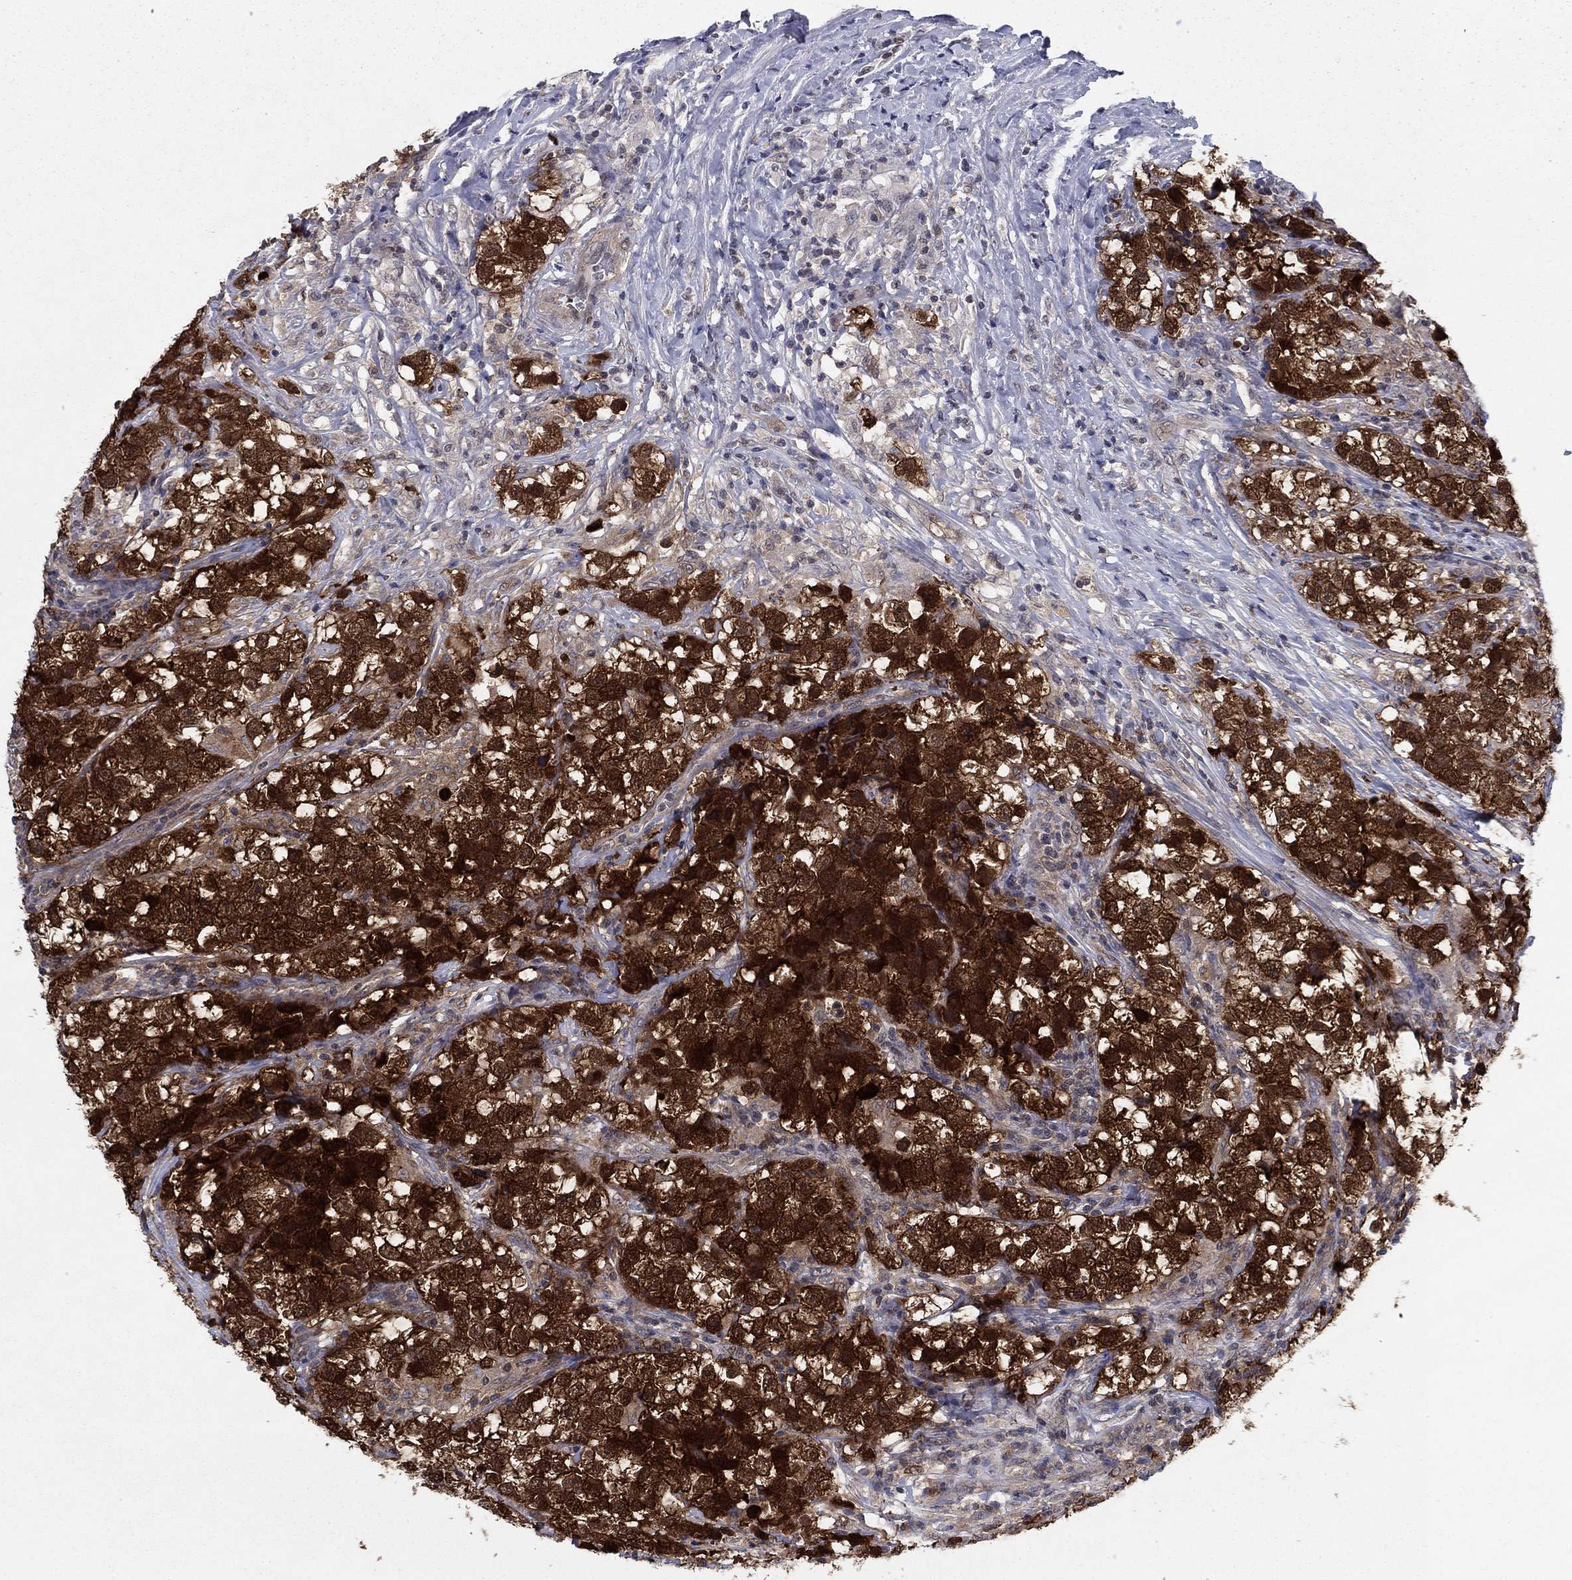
{"staining": {"intensity": "strong", "quantity": ">75%", "location": "cytoplasmic/membranous"}, "tissue": "testis cancer", "cell_type": "Tumor cells", "image_type": "cancer", "snomed": [{"axis": "morphology", "description": "Seminoma, NOS"}, {"axis": "topography", "description": "Testis"}], "caption": "Testis seminoma stained for a protein (brown) shows strong cytoplasmic/membranous positive positivity in about >75% of tumor cells.", "gene": "FKBP4", "patient": {"sex": "male", "age": 46}}